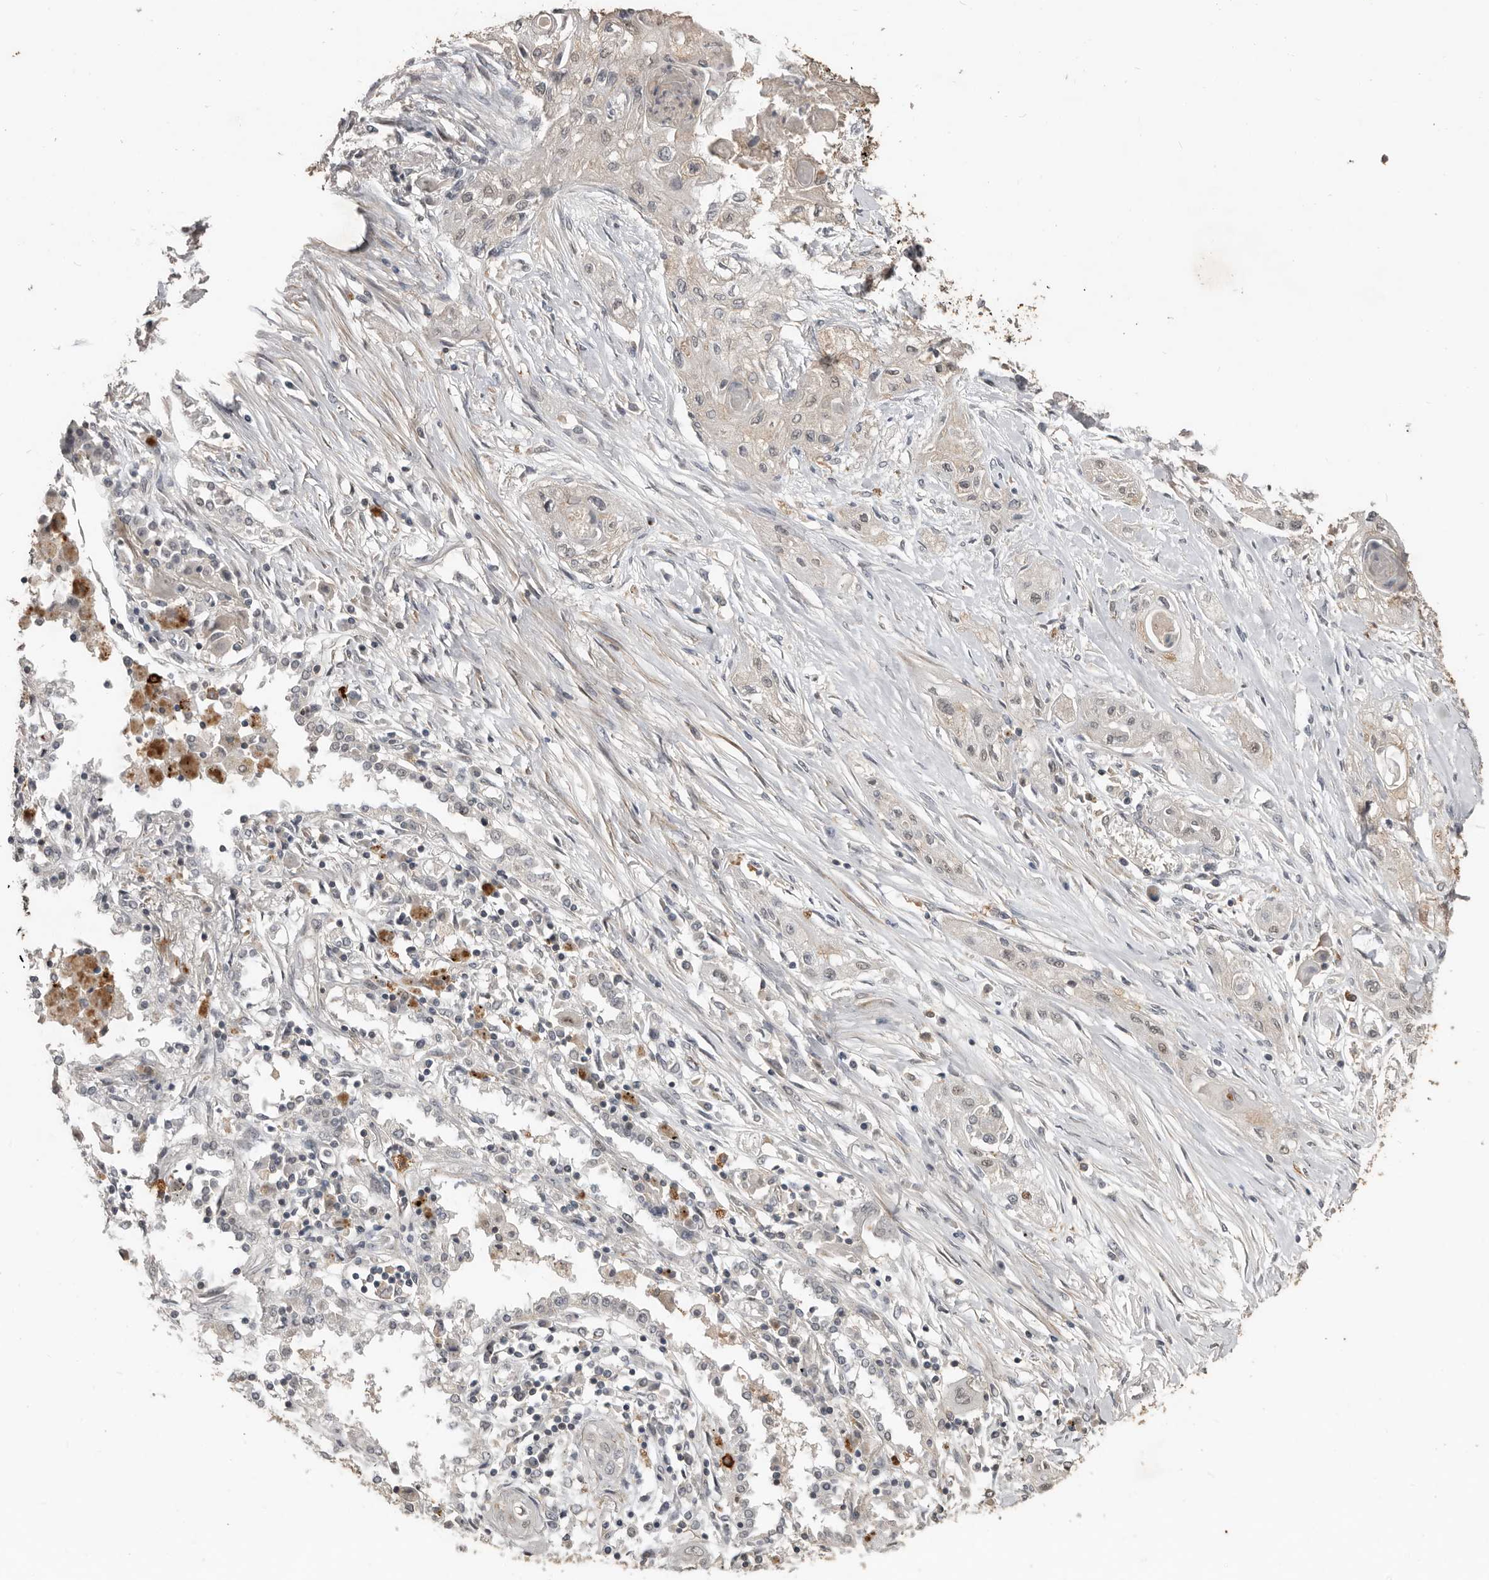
{"staining": {"intensity": "negative", "quantity": "none", "location": "none"}, "tissue": "lung cancer", "cell_type": "Tumor cells", "image_type": "cancer", "snomed": [{"axis": "morphology", "description": "Squamous cell carcinoma, NOS"}, {"axis": "topography", "description": "Lung"}], "caption": "An image of squamous cell carcinoma (lung) stained for a protein reveals no brown staining in tumor cells.", "gene": "BAMBI", "patient": {"sex": "female", "age": 47}}